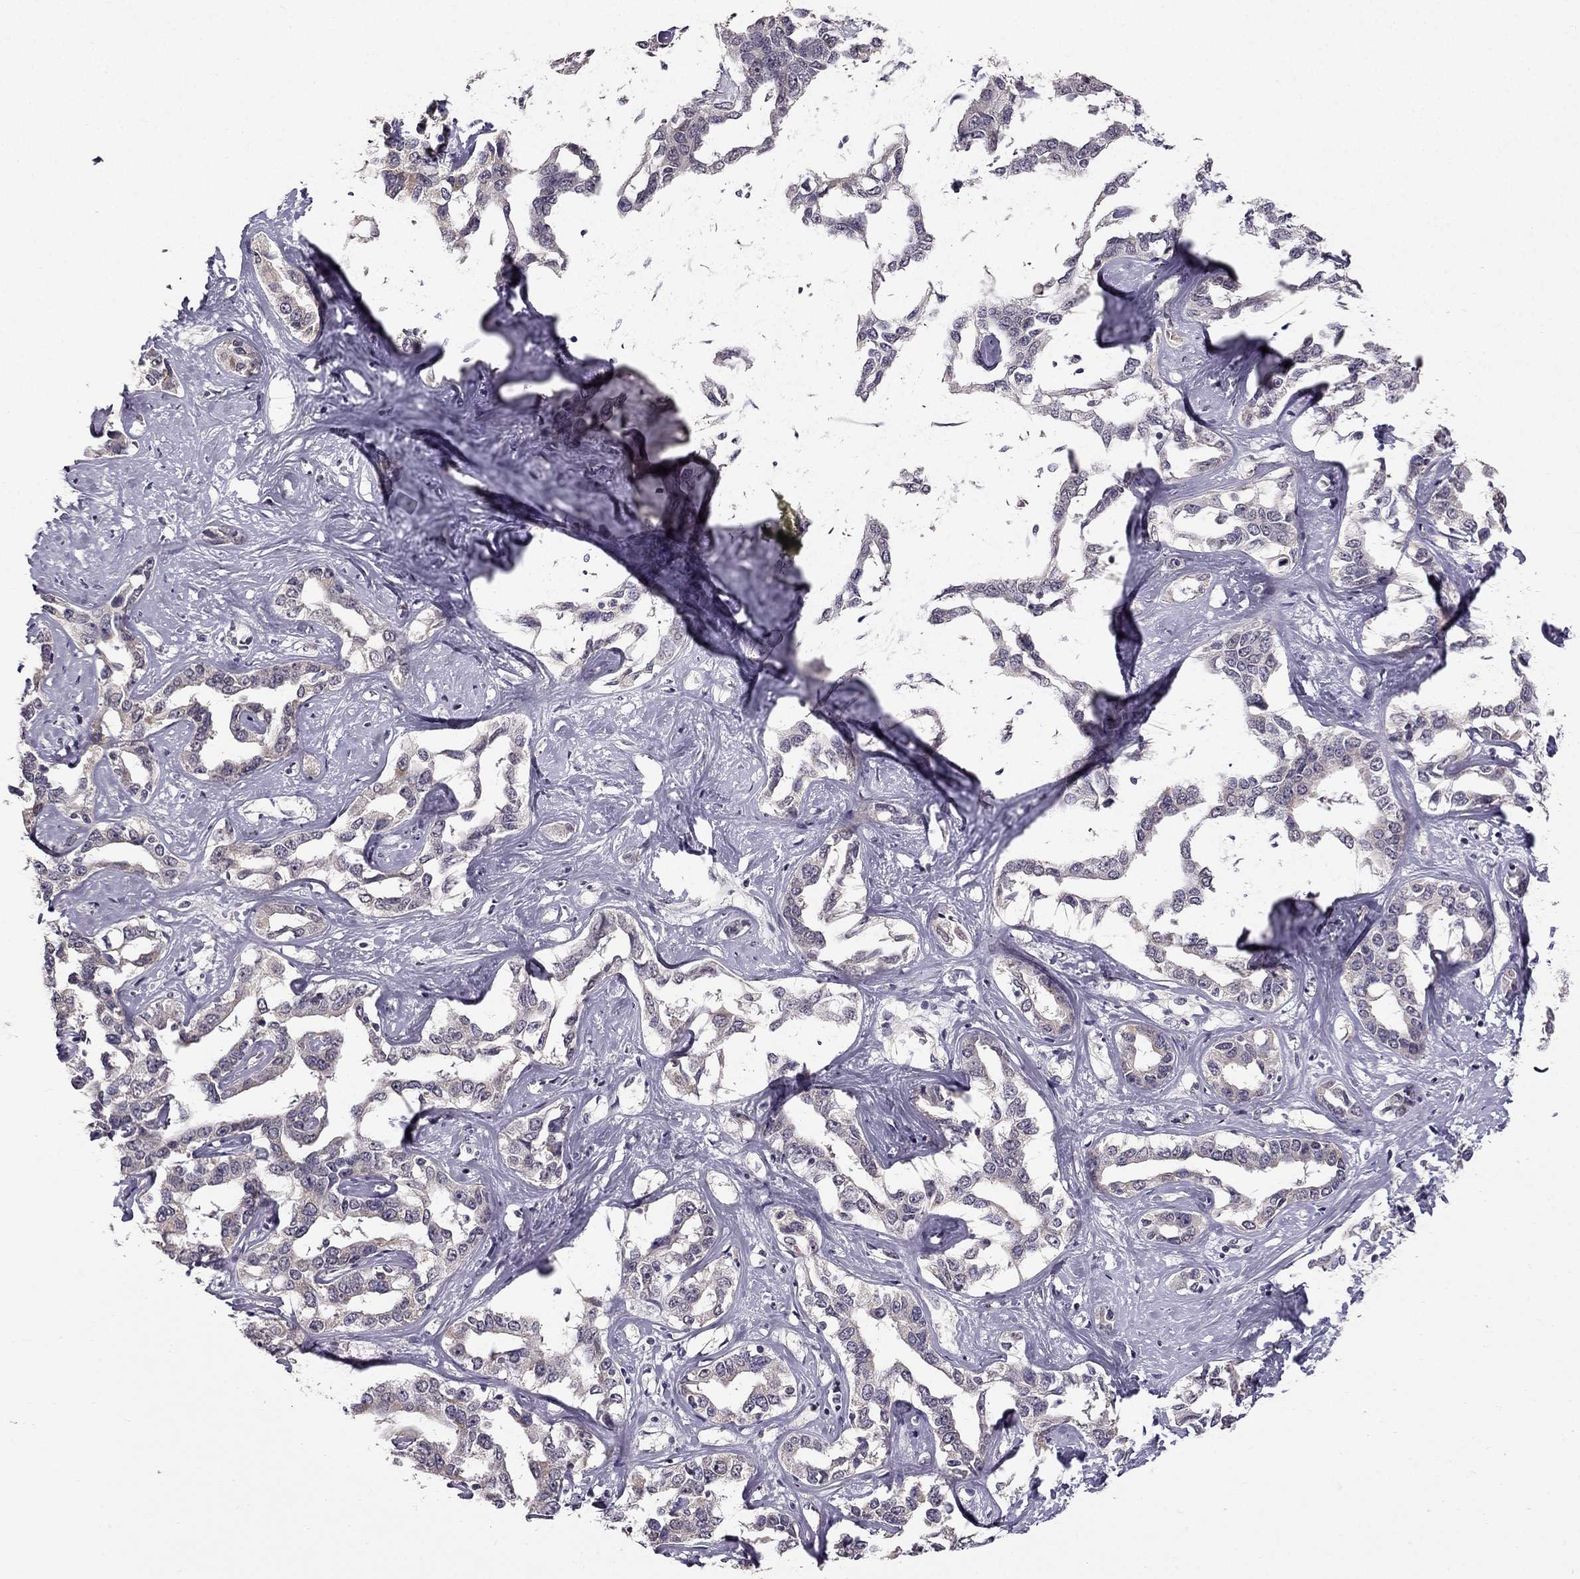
{"staining": {"intensity": "weak", "quantity": "<25%", "location": "cytoplasmic/membranous"}, "tissue": "liver cancer", "cell_type": "Tumor cells", "image_type": "cancer", "snomed": [{"axis": "morphology", "description": "Cholangiocarcinoma"}, {"axis": "topography", "description": "Liver"}], "caption": "IHC micrograph of liver cancer stained for a protein (brown), which shows no expression in tumor cells.", "gene": "TSPYL5", "patient": {"sex": "male", "age": 59}}